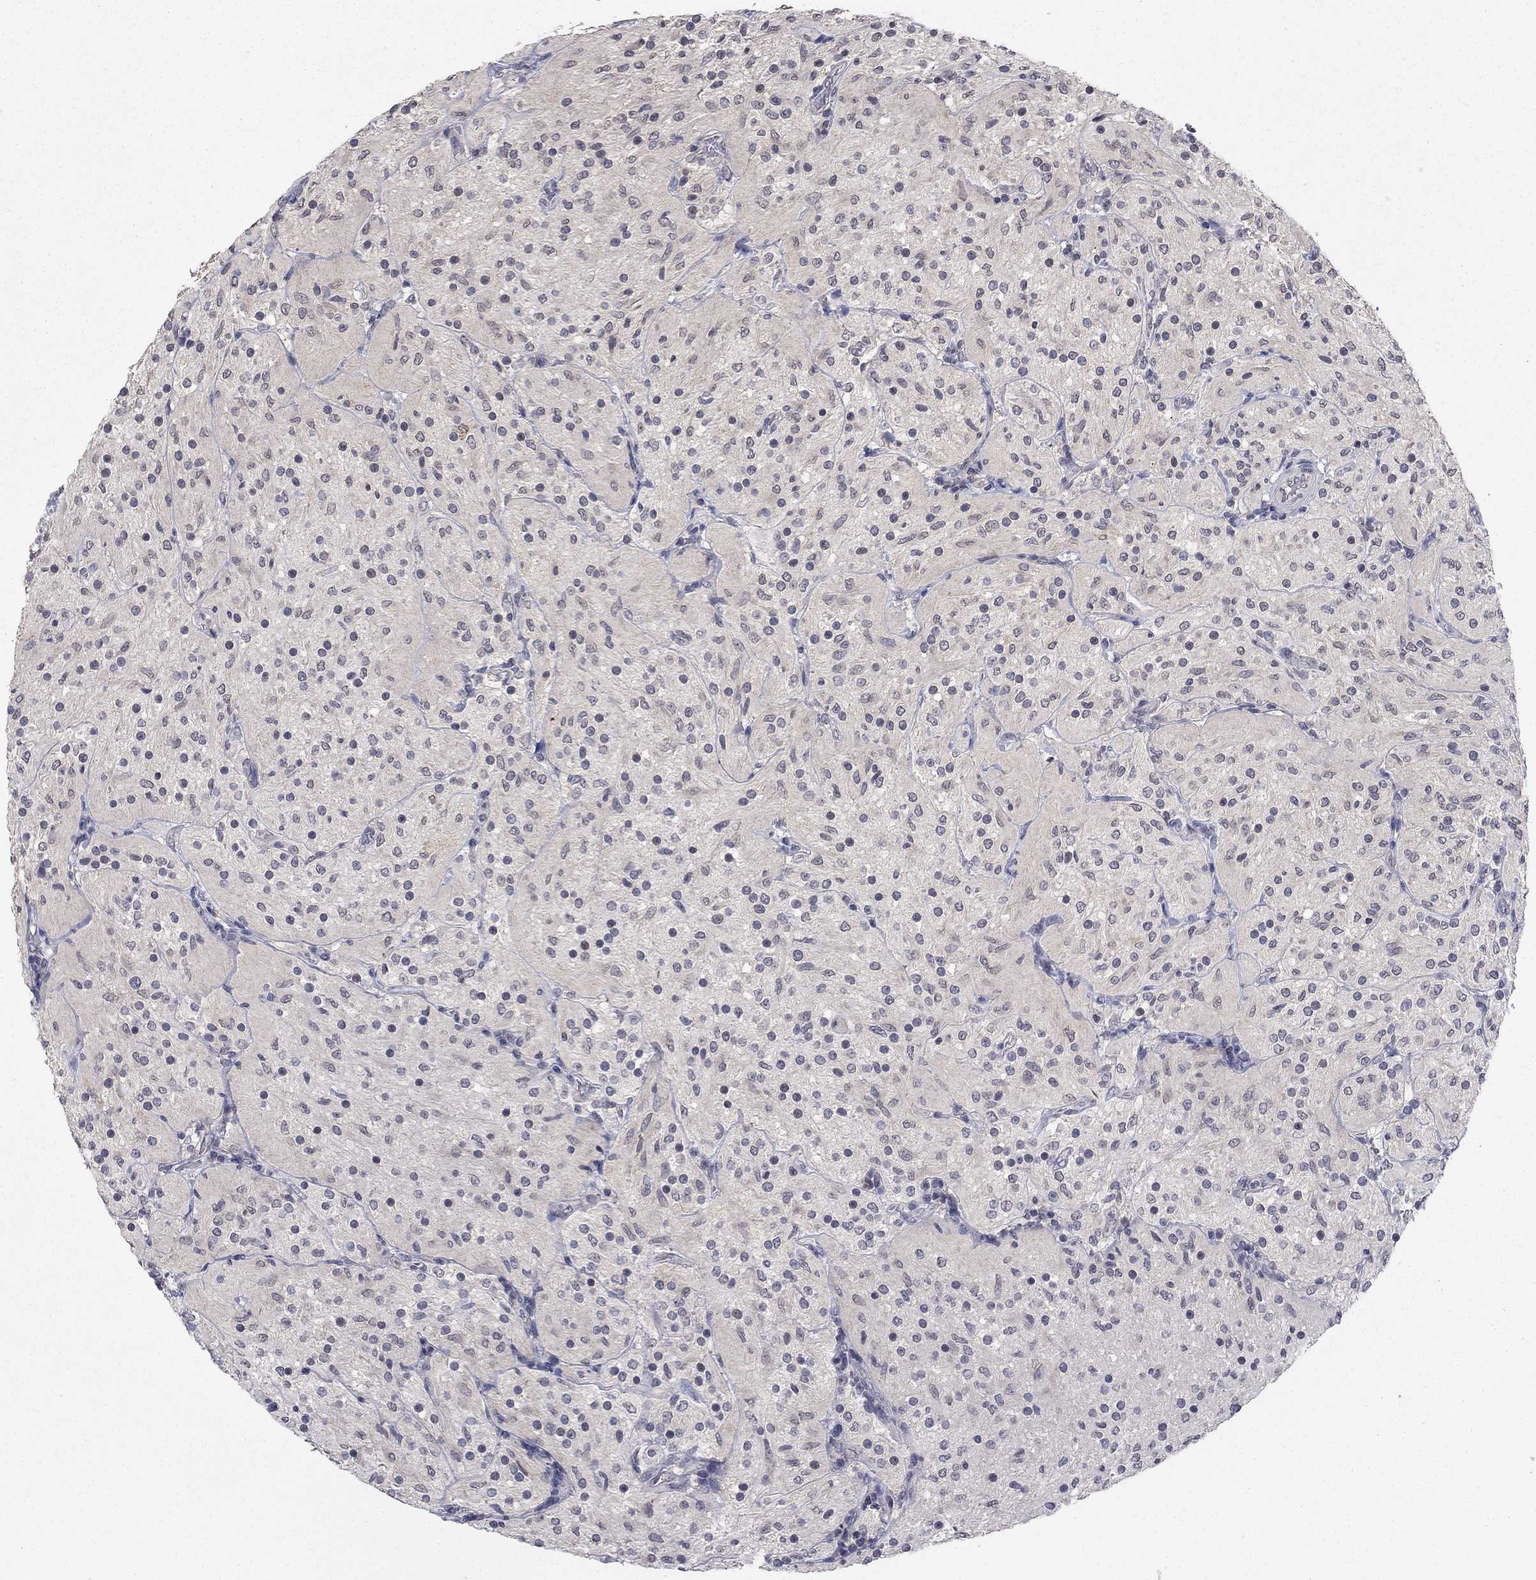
{"staining": {"intensity": "negative", "quantity": "none", "location": "none"}, "tissue": "glioma", "cell_type": "Tumor cells", "image_type": "cancer", "snomed": [{"axis": "morphology", "description": "Glioma, malignant, Low grade"}, {"axis": "topography", "description": "Brain"}], "caption": "The histopathology image displays no staining of tumor cells in malignant glioma (low-grade). The staining was performed using DAB (3,3'-diaminobenzidine) to visualize the protein expression in brown, while the nuclei were stained in blue with hematoxylin (Magnification: 20x).", "gene": "SPATA33", "patient": {"sex": "male", "age": 3}}